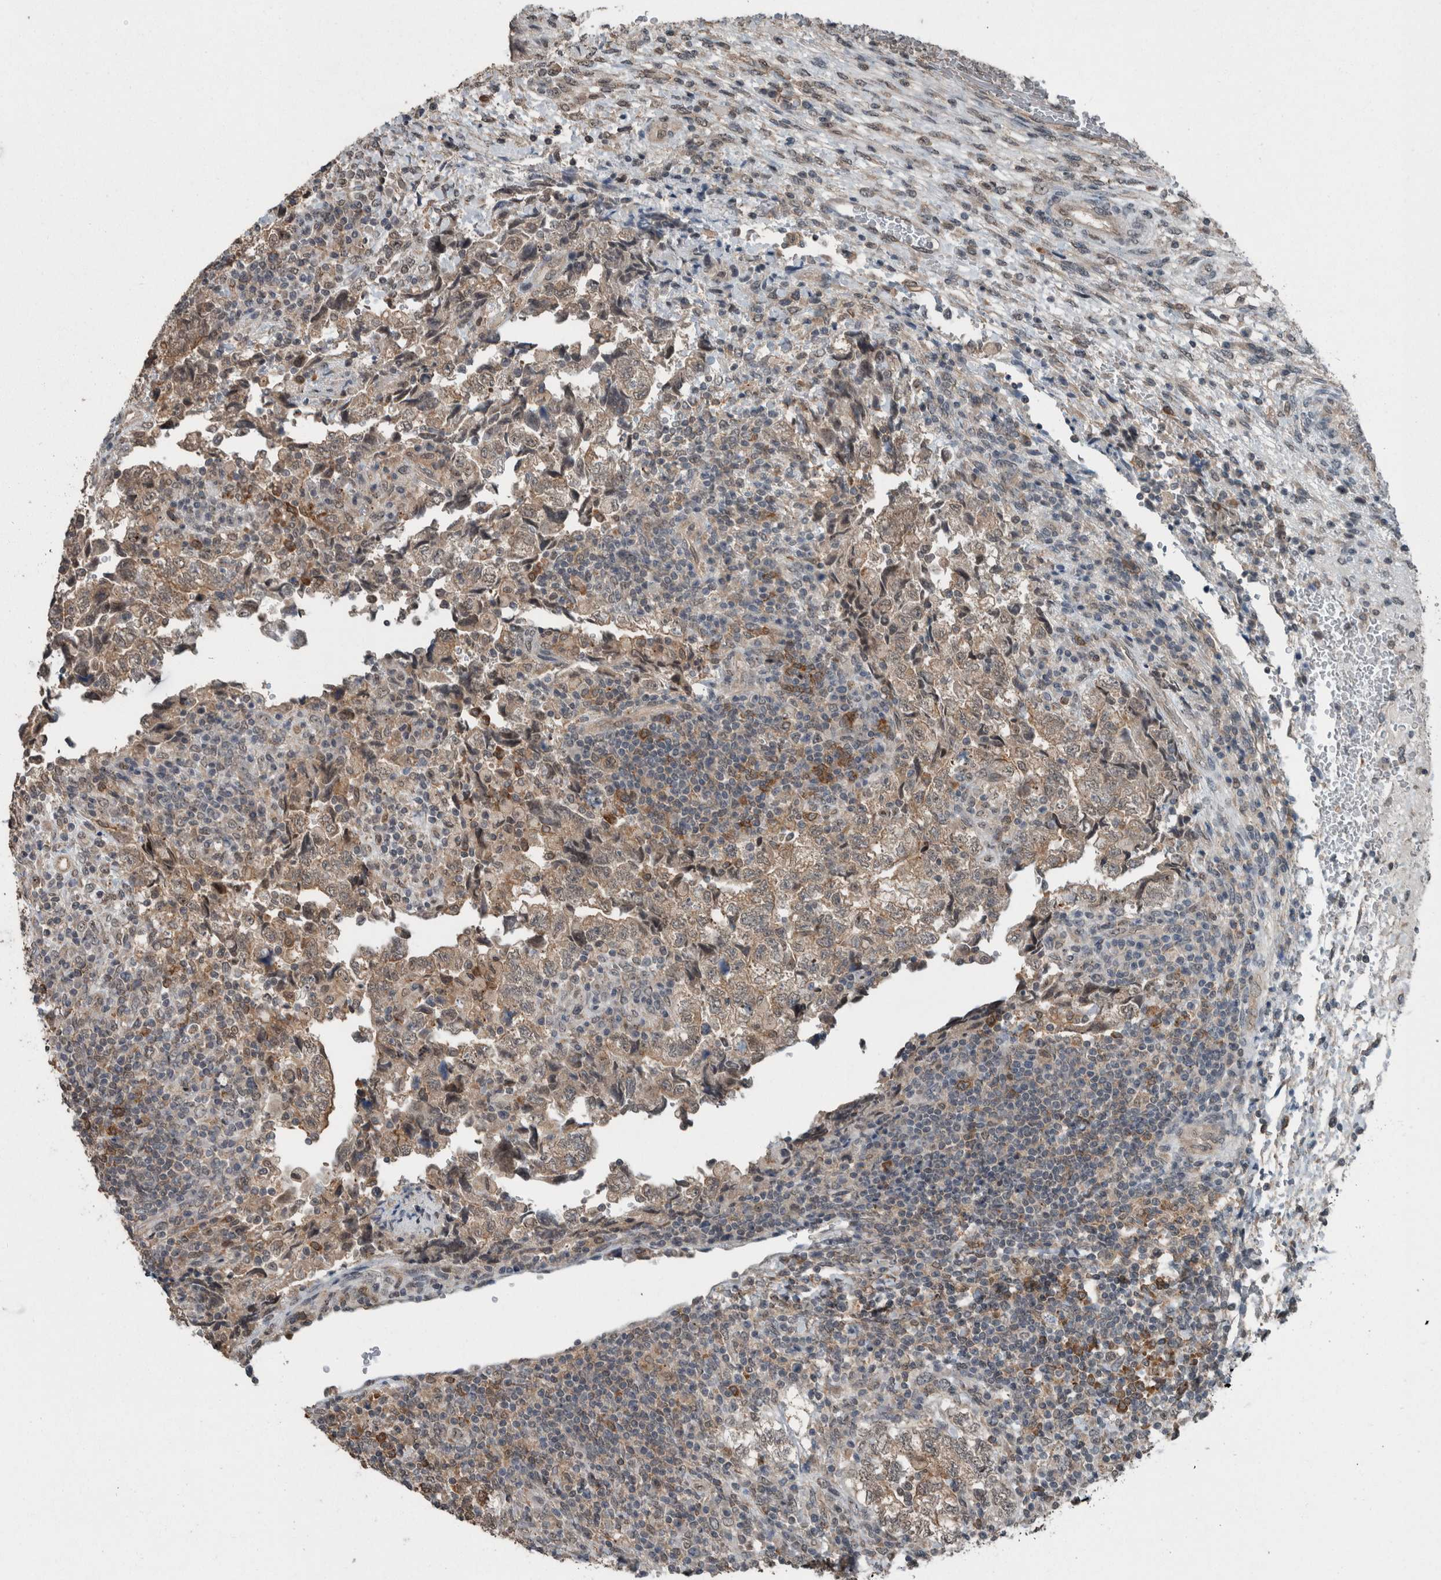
{"staining": {"intensity": "weak", "quantity": ">75%", "location": "cytoplasmic/membranous"}, "tissue": "testis cancer", "cell_type": "Tumor cells", "image_type": "cancer", "snomed": [{"axis": "morphology", "description": "Normal tissue, NOS"}, {"axis": "morphology", "description": "Carcinoma, Embryonal, NOS"}, {"axis": "topography", "description": "Testis"}], "caption": "The histopathology image shows a brown stain indicating the presence of a protein in the cytoplasmic/membranous of tumor cells in embryonal carcinoma (testis).", "gene": "MYO1E", "patient": {"sex": "male", "age": 36}}